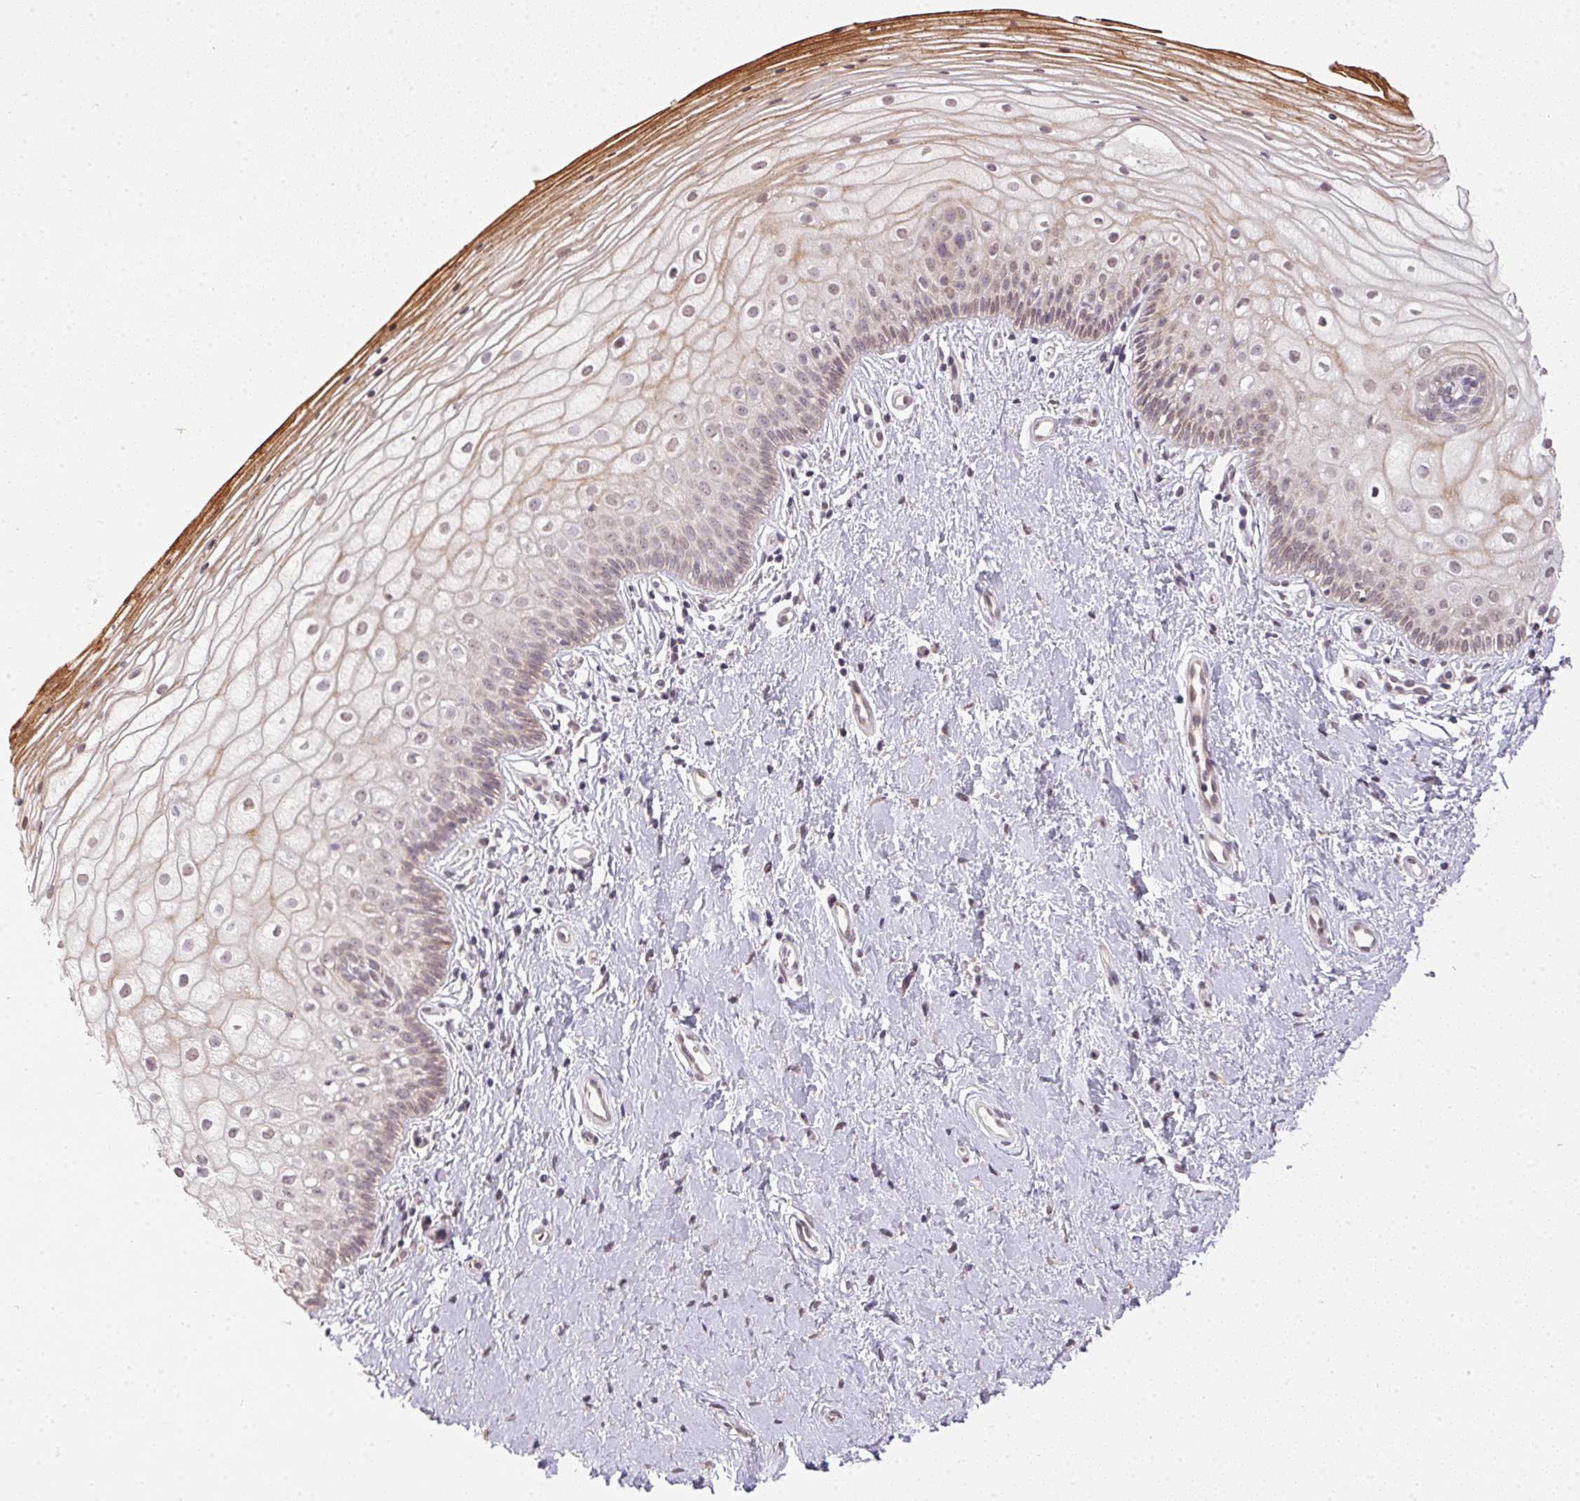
{"staining": {"intensity": "weak", "quantity": "<25%", "location": "cytoplasmic/membranous"}, "tissue": "vagina", "cell_type": "Squamous epithelial cells", "image_type": "normal", "snomed": [{"axis": "morphology", "description": "Normal tissue, NOS"}, {"axis": "topography", "description": "Vagina"}], "caption": "The micrograph demonstrates no significant positivity in squamous epithelial cells of vagina.", "gene": "PPP4R4", "patient": {"sex": "female", "age": 39}}